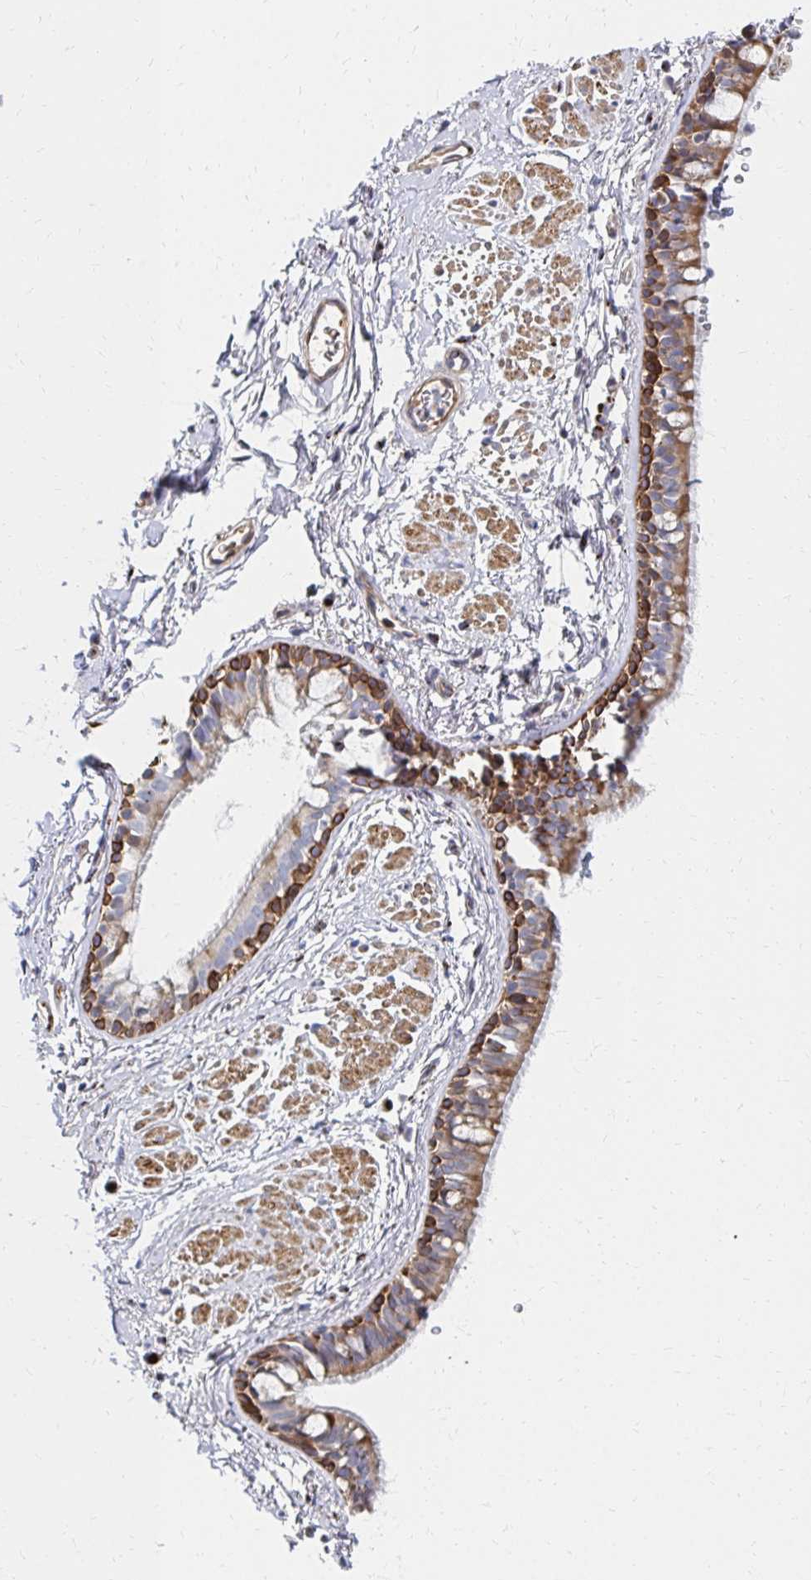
{"staining": {"intensity": "moderate", "quantity": ">75%", "location": "cytoplasmic/membranous"}, "tissue": "bronchus", "cell_type": "Respiratory epithelial cells", "image_type": "normal", "snomed": [{"axis": "morphology", "description": "Normal tissue, NOS"}, {"axis": "topography", "description": "Lymph node"}, {"axis": "topography", "description": "Cartilage tissue"}, {"axis": "topography", "description": "Bronchus"}], "caption": "Immunohistochemical staining of unremarkable human bronchus exhibits moderate cytoplasmic/membranous protein positivity in approximately >75% of respiratory epithelial cells.", "gene": "MAN1A1", "patient": {"sex": "female", "age": 70}}